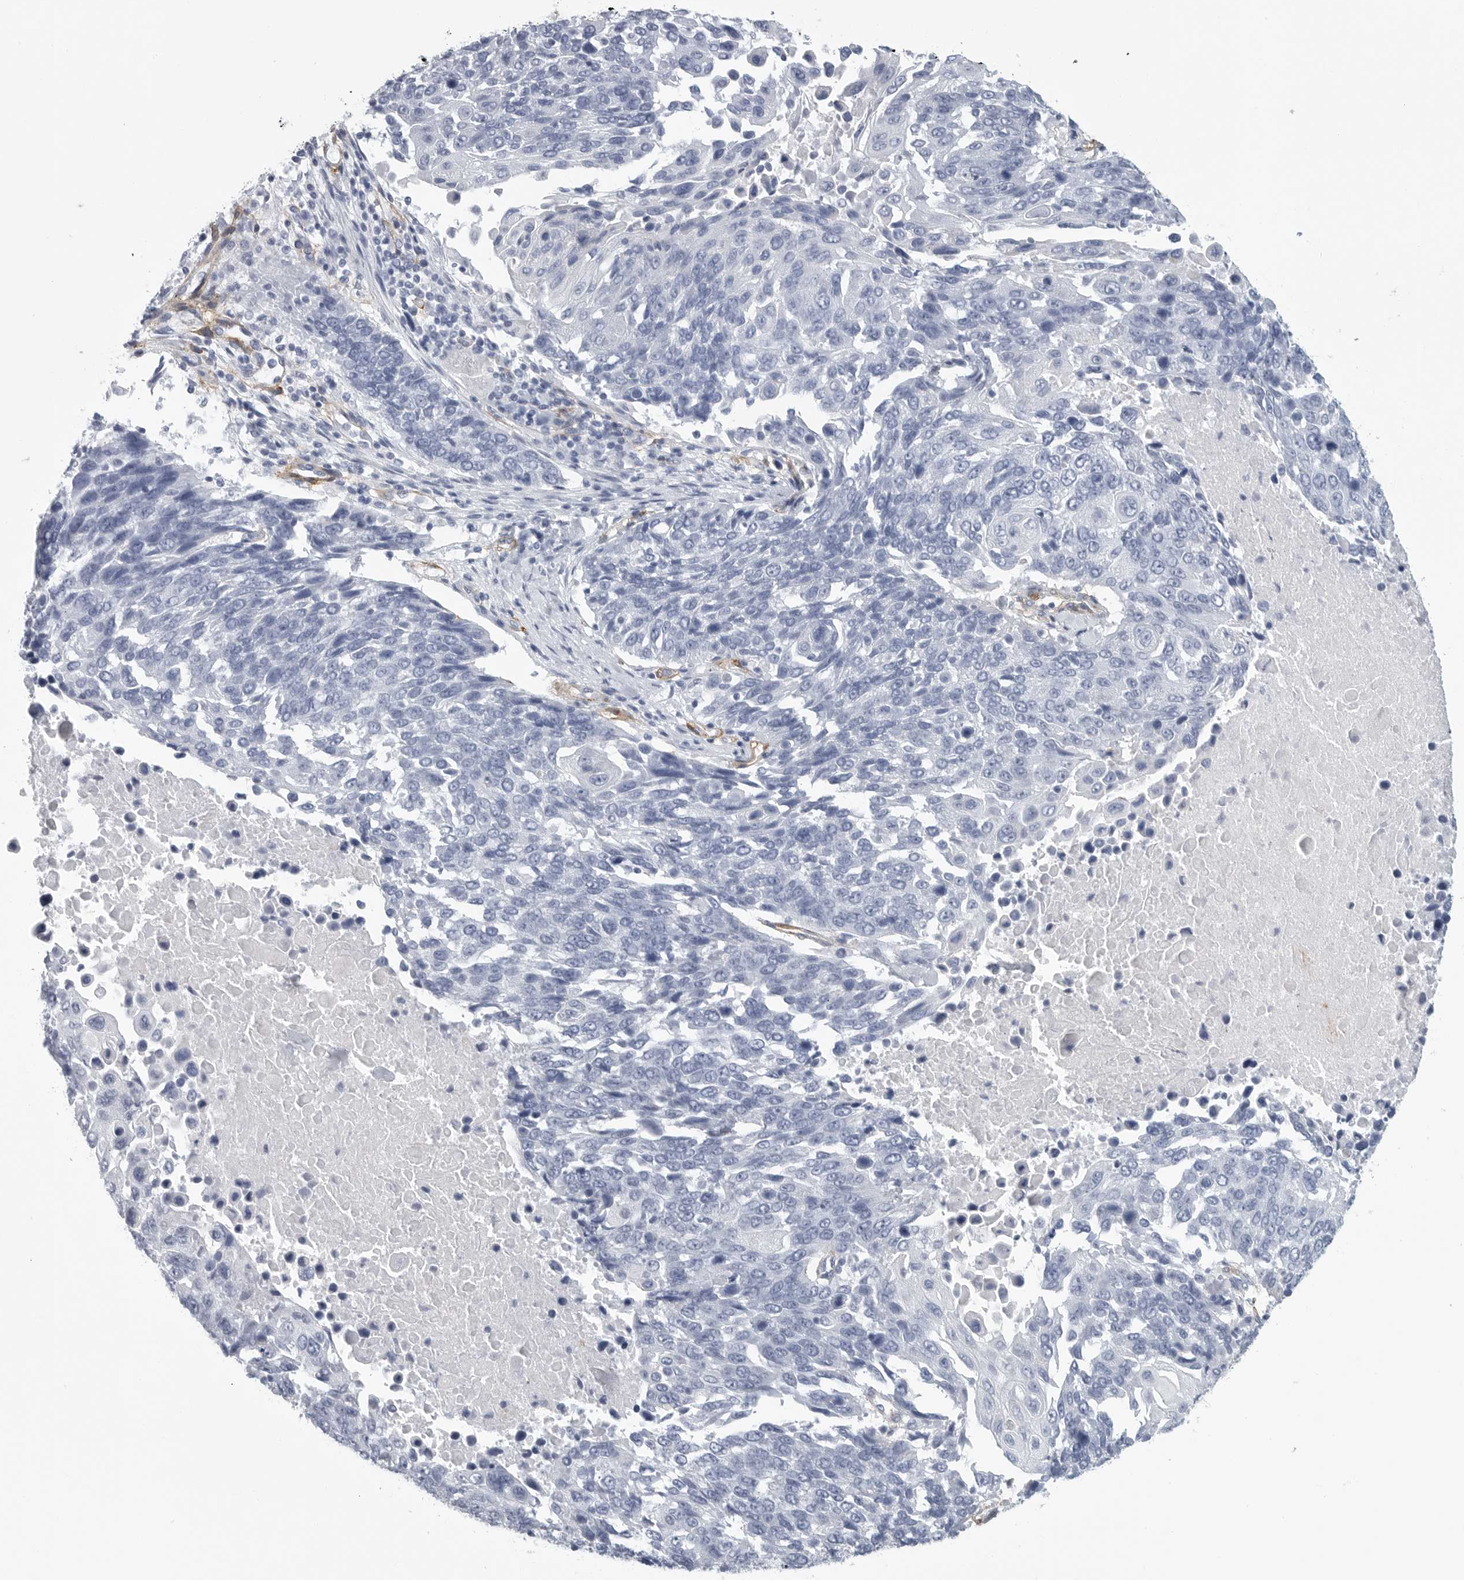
{"staining": {"intensity": "negative", "quantity": "none", "location": "none"}, "tissue": "lung cancer", "cell_type": "Tumor cells", "image_type": "cancer", "snomed": [{"axis": "morphology", "description": "Squamous cell carcinoma, NOS"}, {"axis": "topography", "description": "Lung"}], "caption": "Immunohistochemistry (IHC) image of lung cancer (squamous cell carcinoma) stained for a protein (brown), which displays no staining in tumor cells.", "gene": "TNR", "patient": {"sex": "male", "age": 66}}